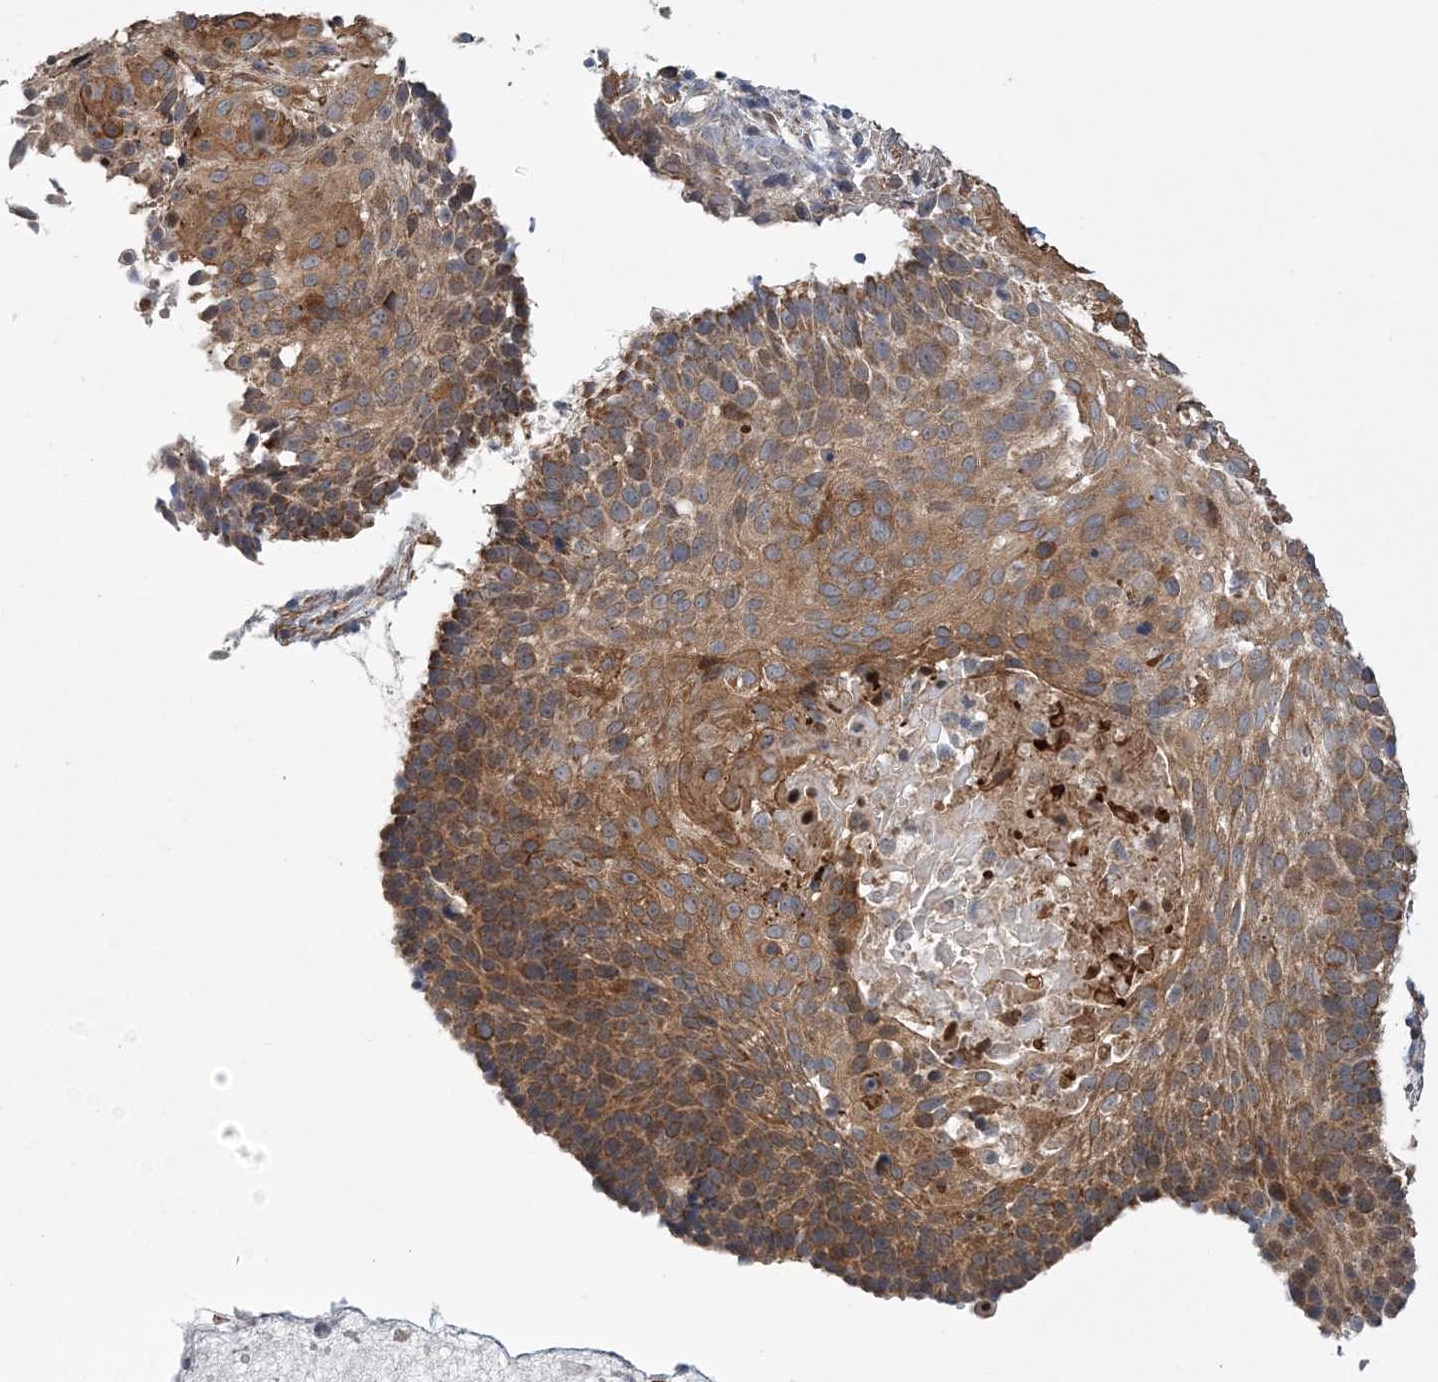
{"staining": {"intensity": "moderate", "quantity": ">75%", "location": "cytoplasmic/membranous"}, "tissue": "cervical cancer", "cell_type": "Tumor cells", "image_type": "cancer", "snomed": [{"axis": "morphology", "description": "Squamous cell carcinoma, NOS"}, {"axis": "topography", "description": "Cervix"}], "caption": "Protein staining reveals moderate cytoplasmic/membranous positivity in about >75% of tumor cells in cervical cancer.", "gene": "SLX9", "patient": {"sex": "female", "age": 74}}